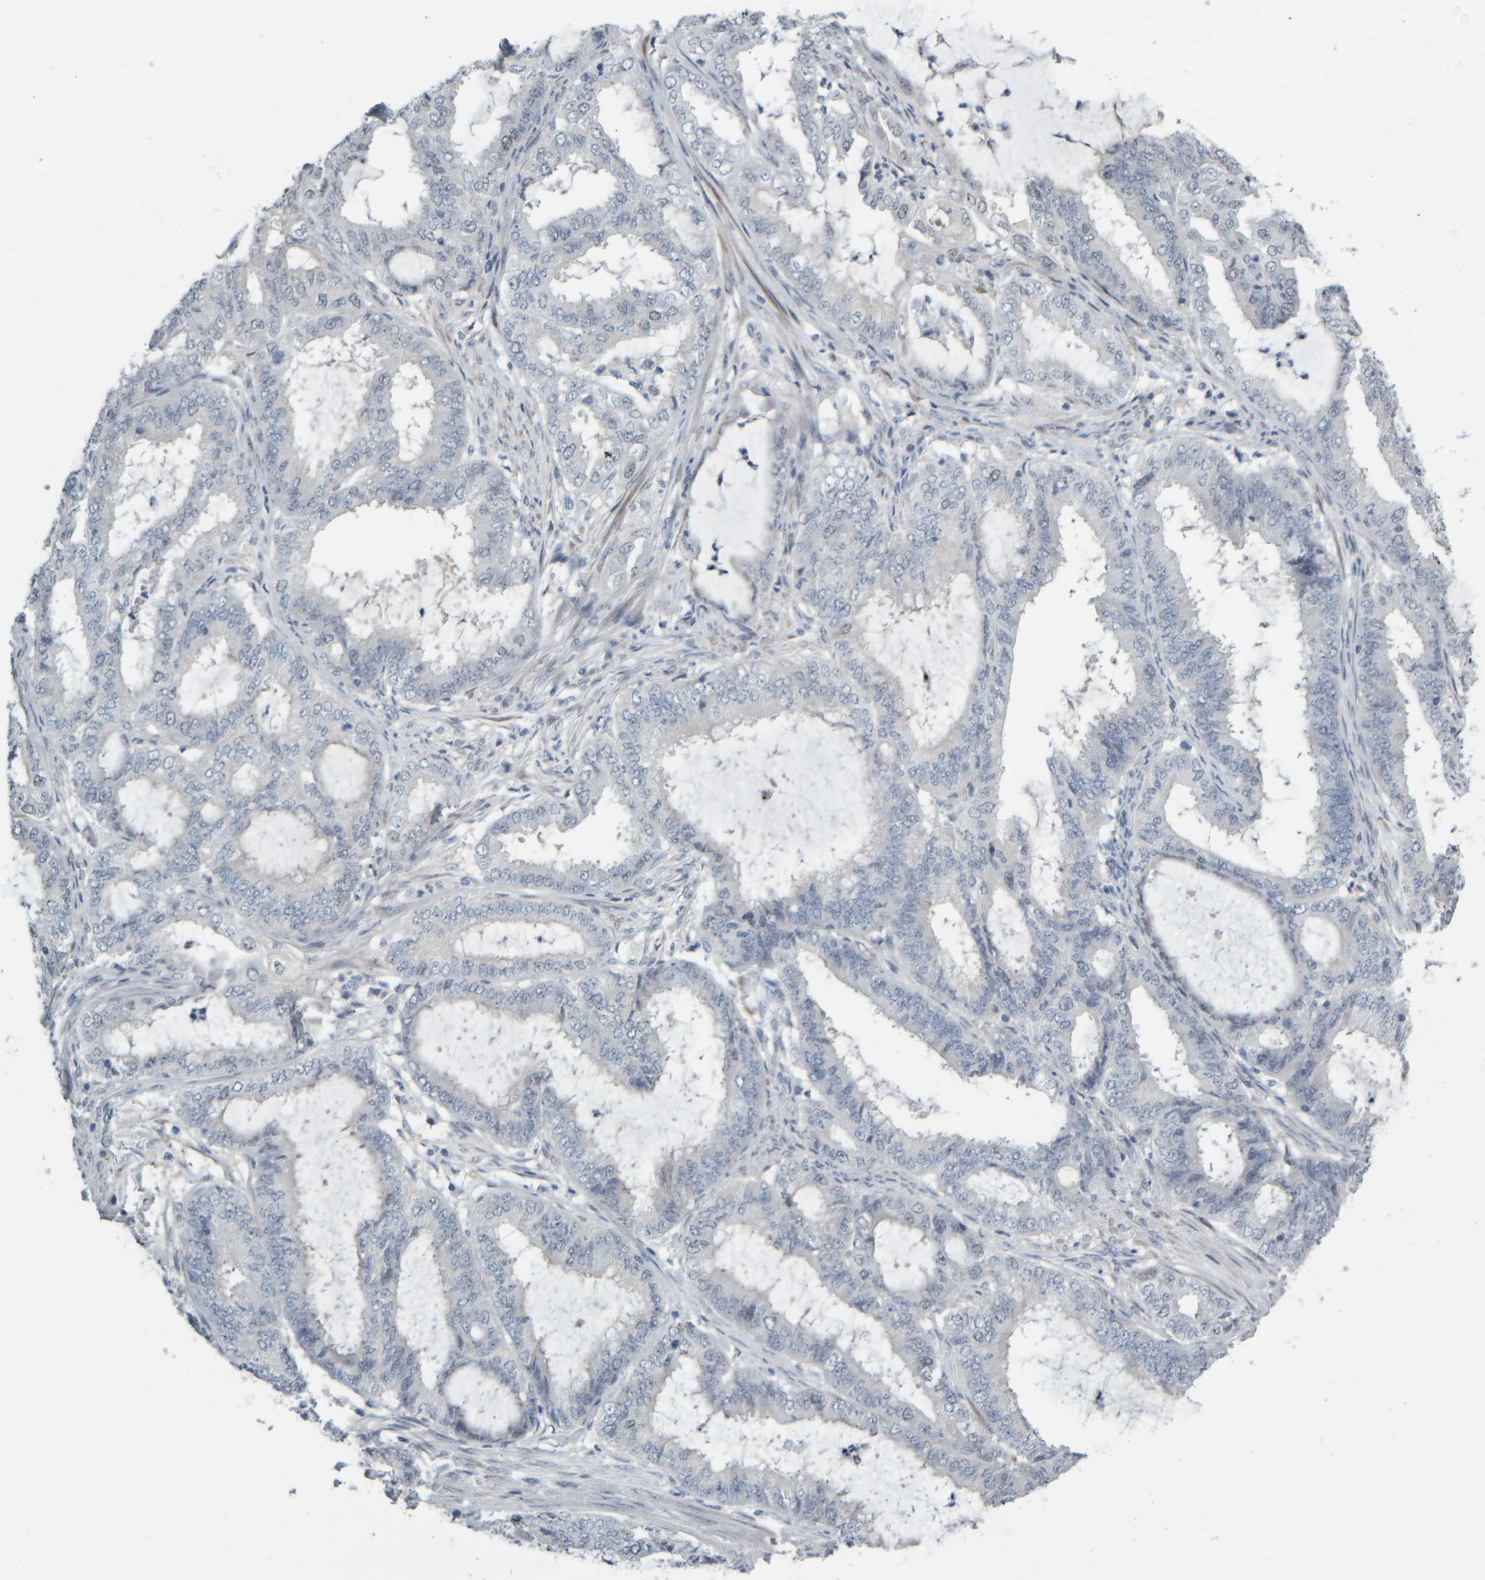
{"staining": {"intensity": "negative", "quantity": "none", "location": "none"}, "tissue": "endometrial cancer", "cell_type": "Tumor cells", "image_type": "cancer", "snomed": [{"axis": "morphology", "description": "Adenocarcinoma, NOS"}, {"axis": "topography", "description": "Endometrium"}], "caption": "This is an immunohistochemistry micrograph of human endometrial cancer (adenocarcinoma). There is no positivity in tumor cells.", "gene": "COL14A1", "patient": {"sex": "female", "age": 51}}